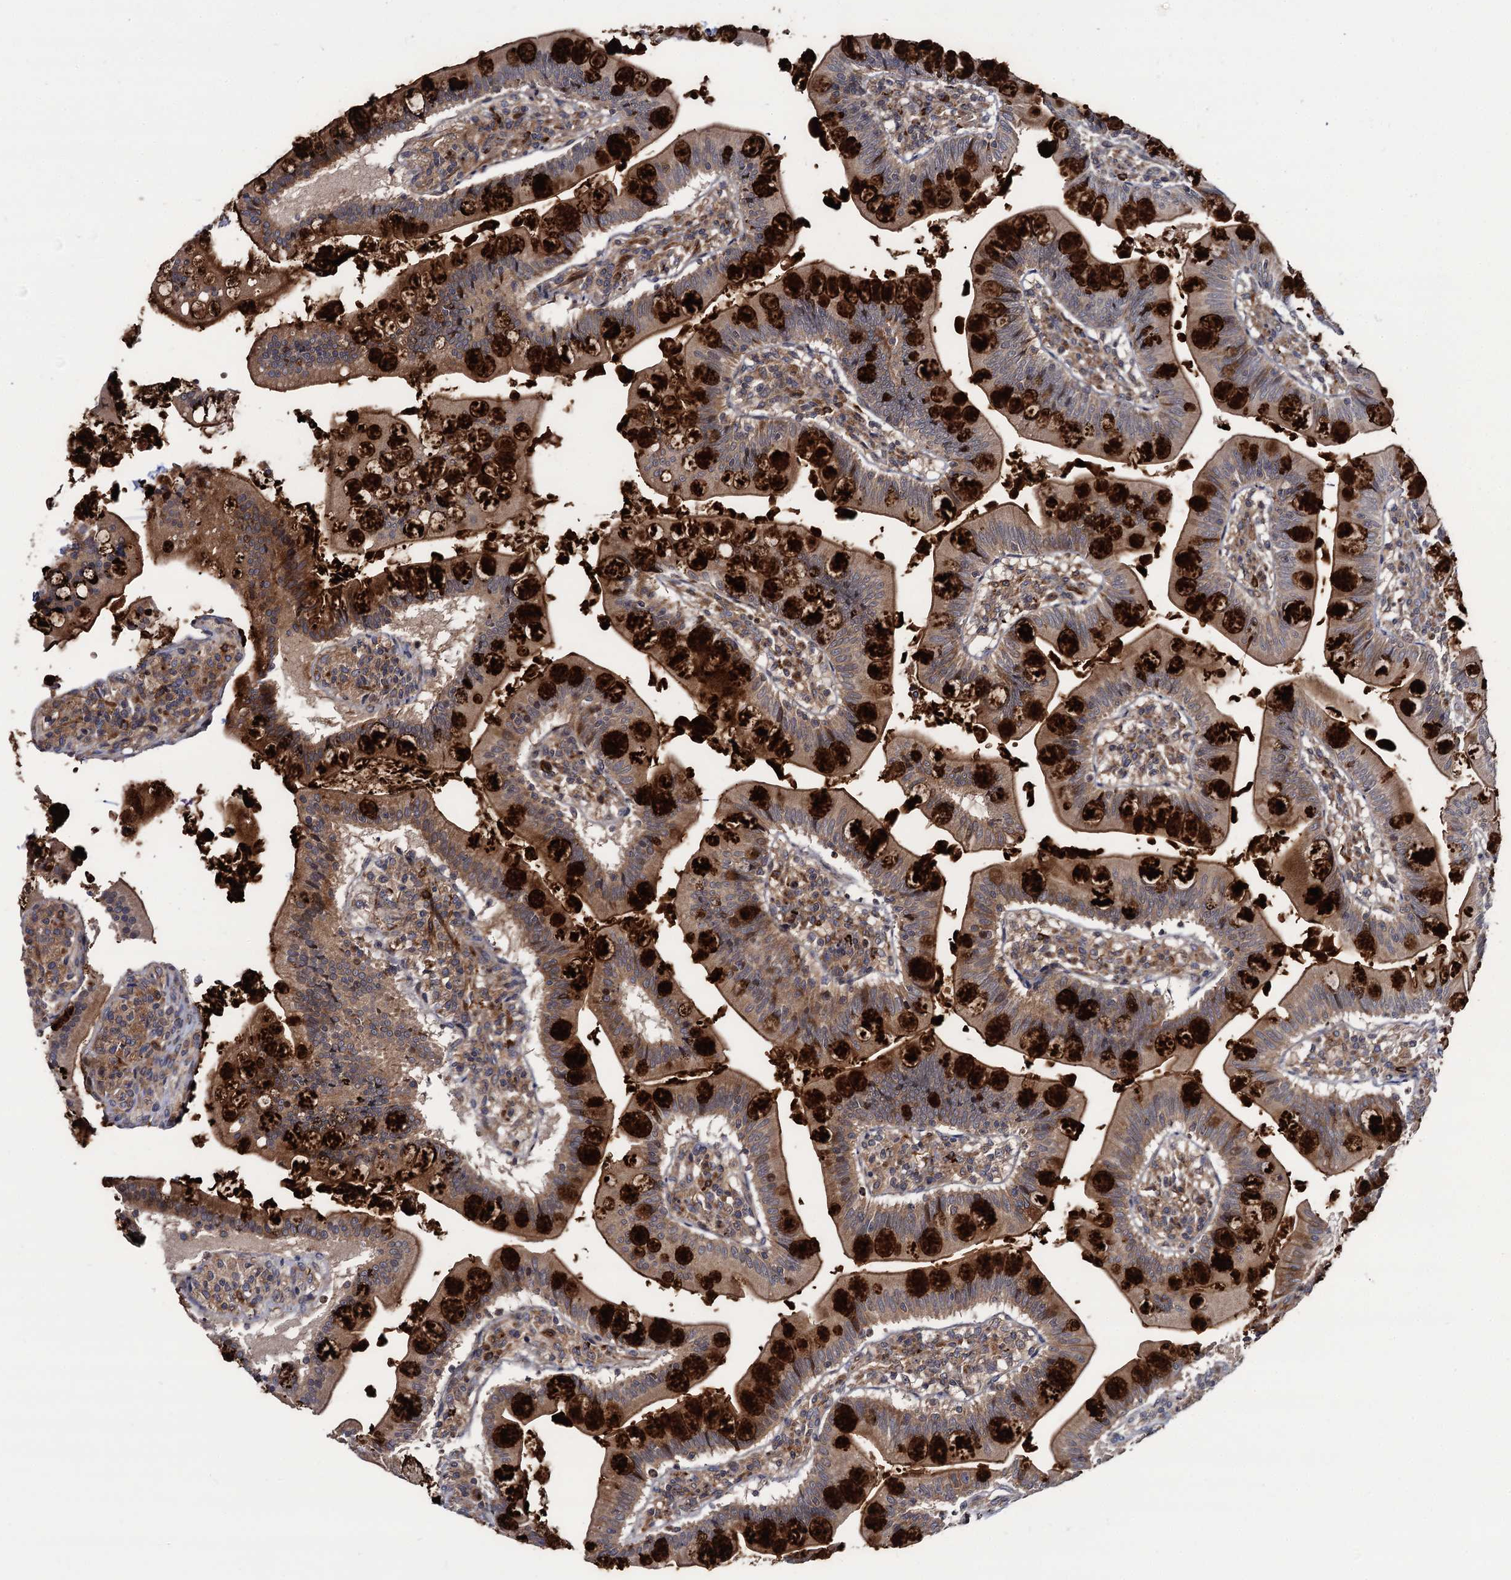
{"staining": {"intensity": "strong", "quantity": ">75%", "location": "cytoplasmic/membranous"}, "tissue": "small intestine", "cell_type": "Glandular cells", "image_type": "normal", "snomed": [{"axis": "morphology", "description": "Normal tissue, NOS"}, {"axis": "topography", "description": "Small intestine"}], "caption": "The micrograph demonstrates a brown stain indicating the presence of a protein in the cytoplasmic/membranous of glandular cells in small intestine. Nuclei are stained in blue.", "gene": "KXD1", "patient": {"sex": "male", "age": 7}}